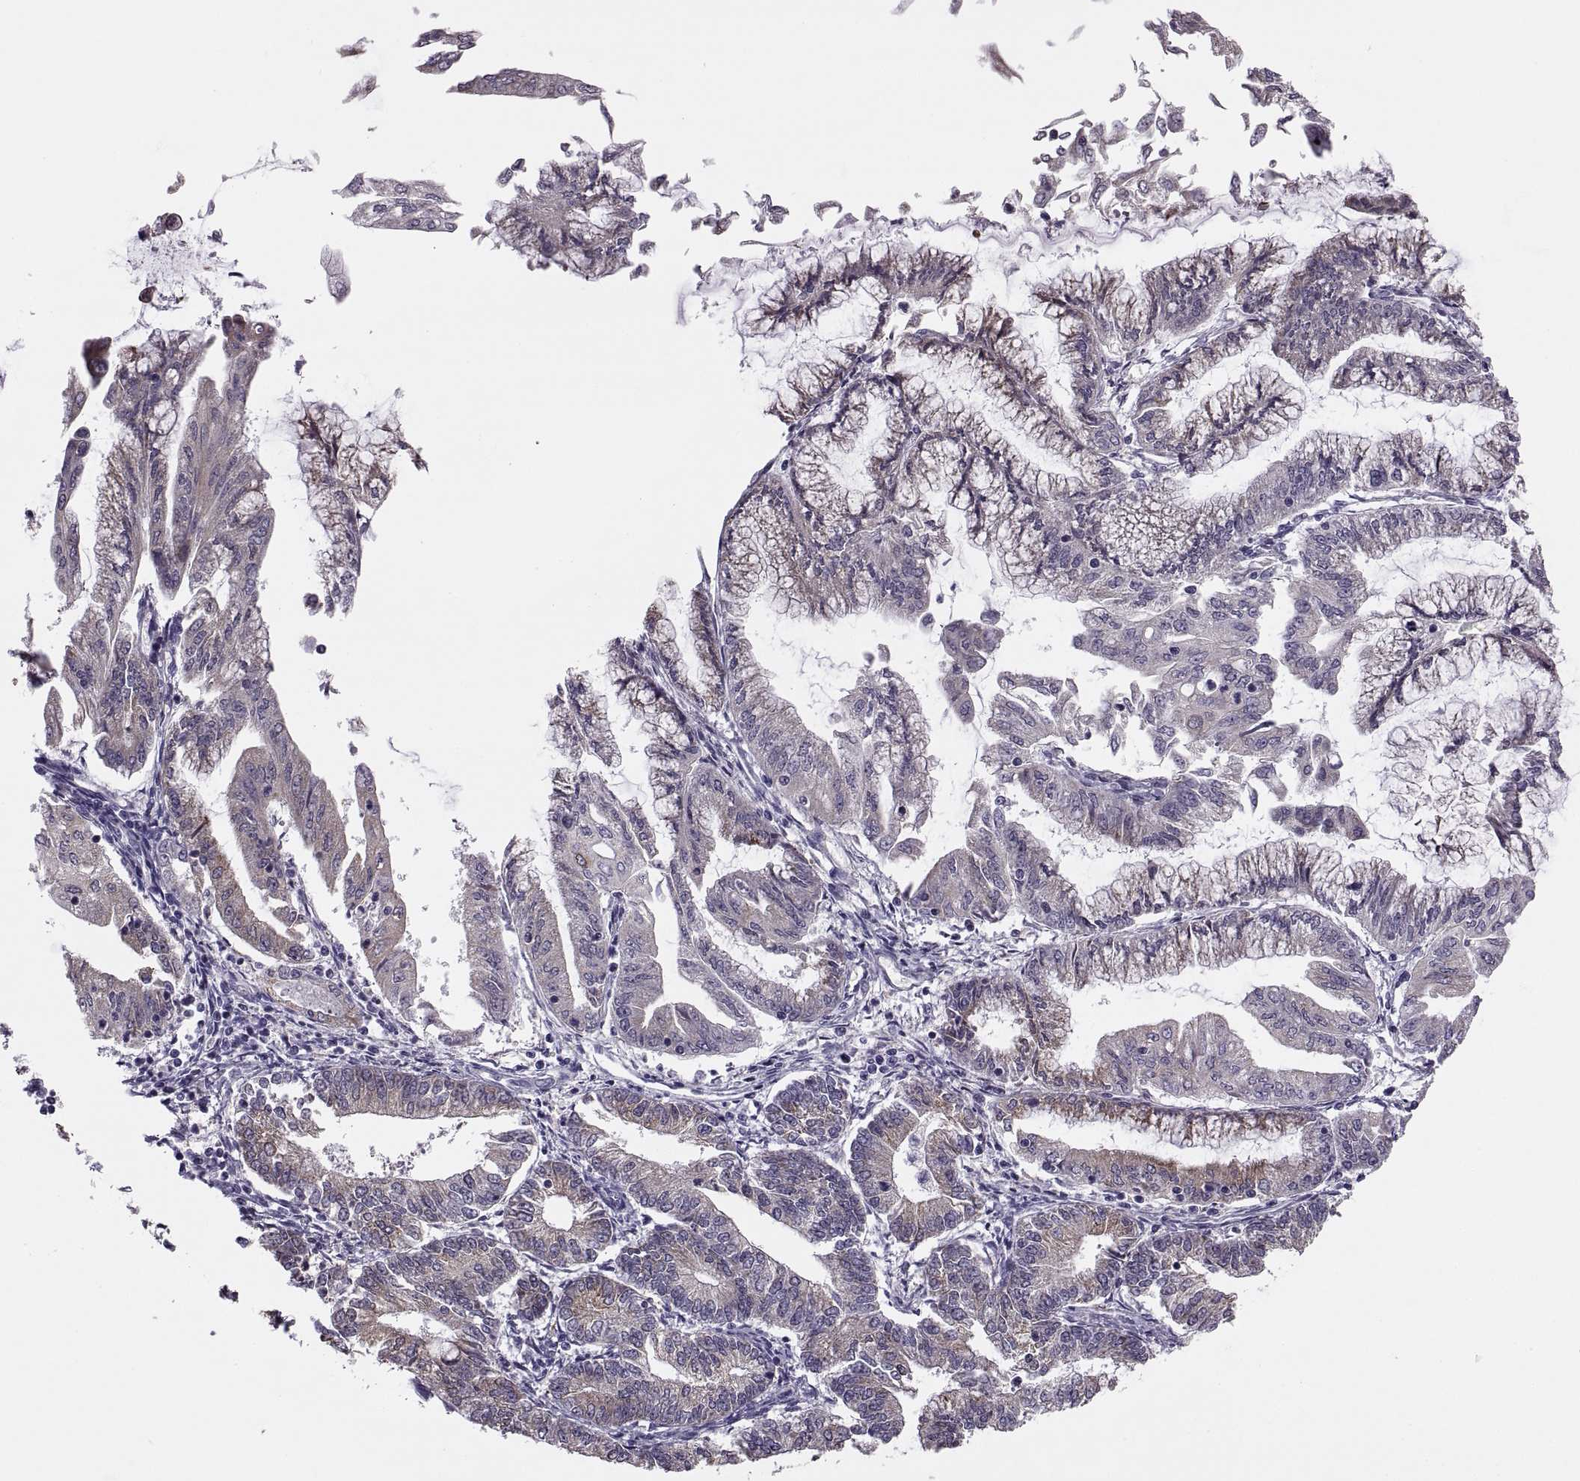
{"staining": {"intensity": "weak", "quantity": "25%-75%", "location": "cytoplasmic/membranous"}, "tissue": "endometrial cancer", "cell_type": "Tumor cells", "image_type": "cancer", "snomed": [{"axis": "morphology", "description": "Adenocarcinoma, NOS"}, {"axis": "topography", "description": "Endometrium"}], "caption": "This is a micrograph of IHC staining of adenocarcinoma (endometrial), which shows weak expression in the cytoplasmic/membranous of tumor cells.", "gene": "LETM2", "patient": {"sex": "female", "age": 55}}